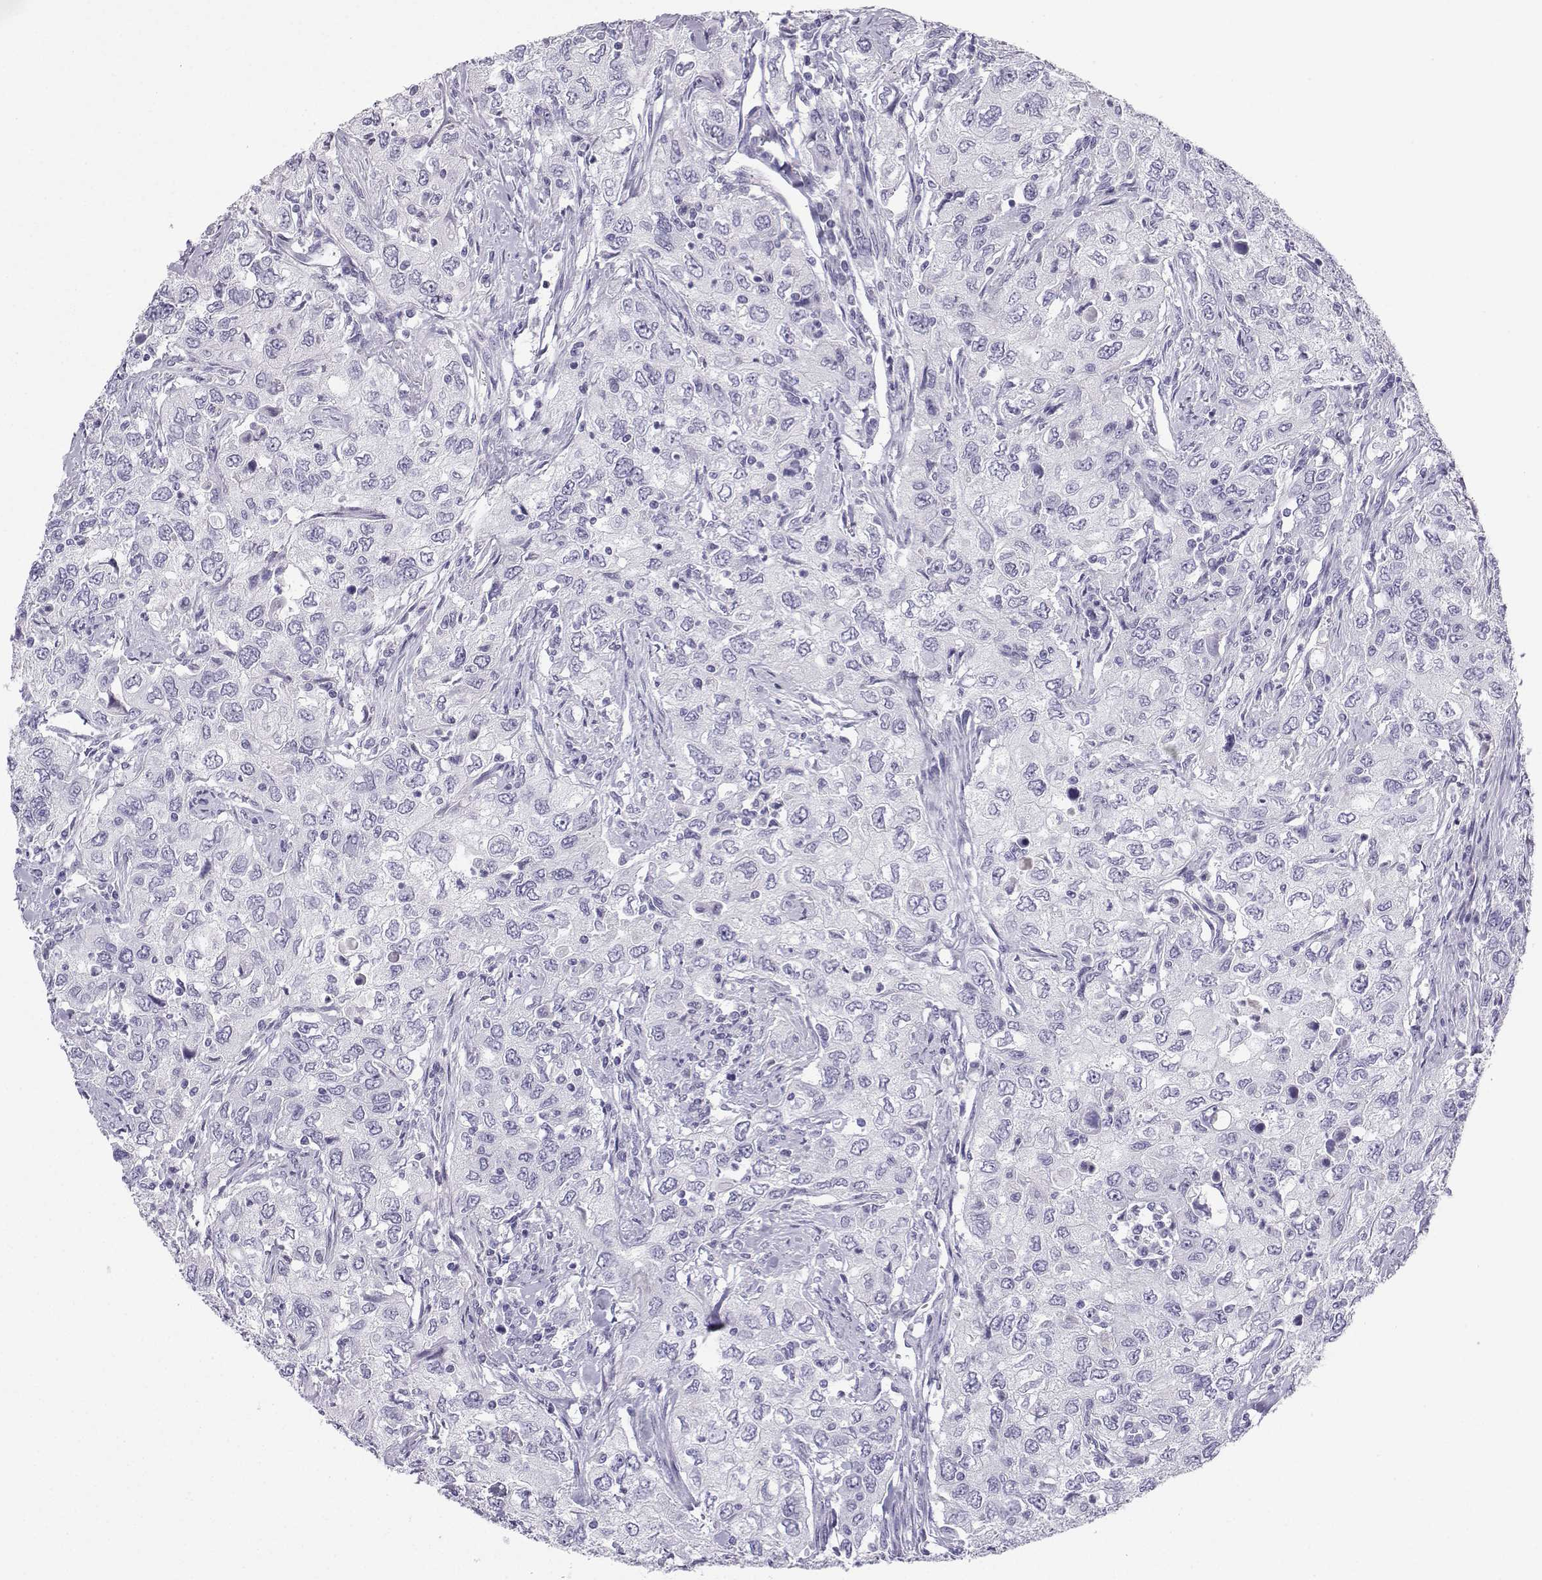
{"staining": {"intensity": "negative", "quantity": "none", "location": "none"}, "tissue": "urothelial cancer", "cell_type": "Tumor cells", "image_type": "cancer", "snomed": [{"axis": "morphology", "description": "Urothelial carcinoma, High grade"}, {"axis": "topography", "description": "Urinary bladder"}], "caption": "Tumor cells are negative for brown protein staining in high-grade urothelial carcinoma.", "gene": "NEFL", "patient": {"sex": "male", "age": 76}}